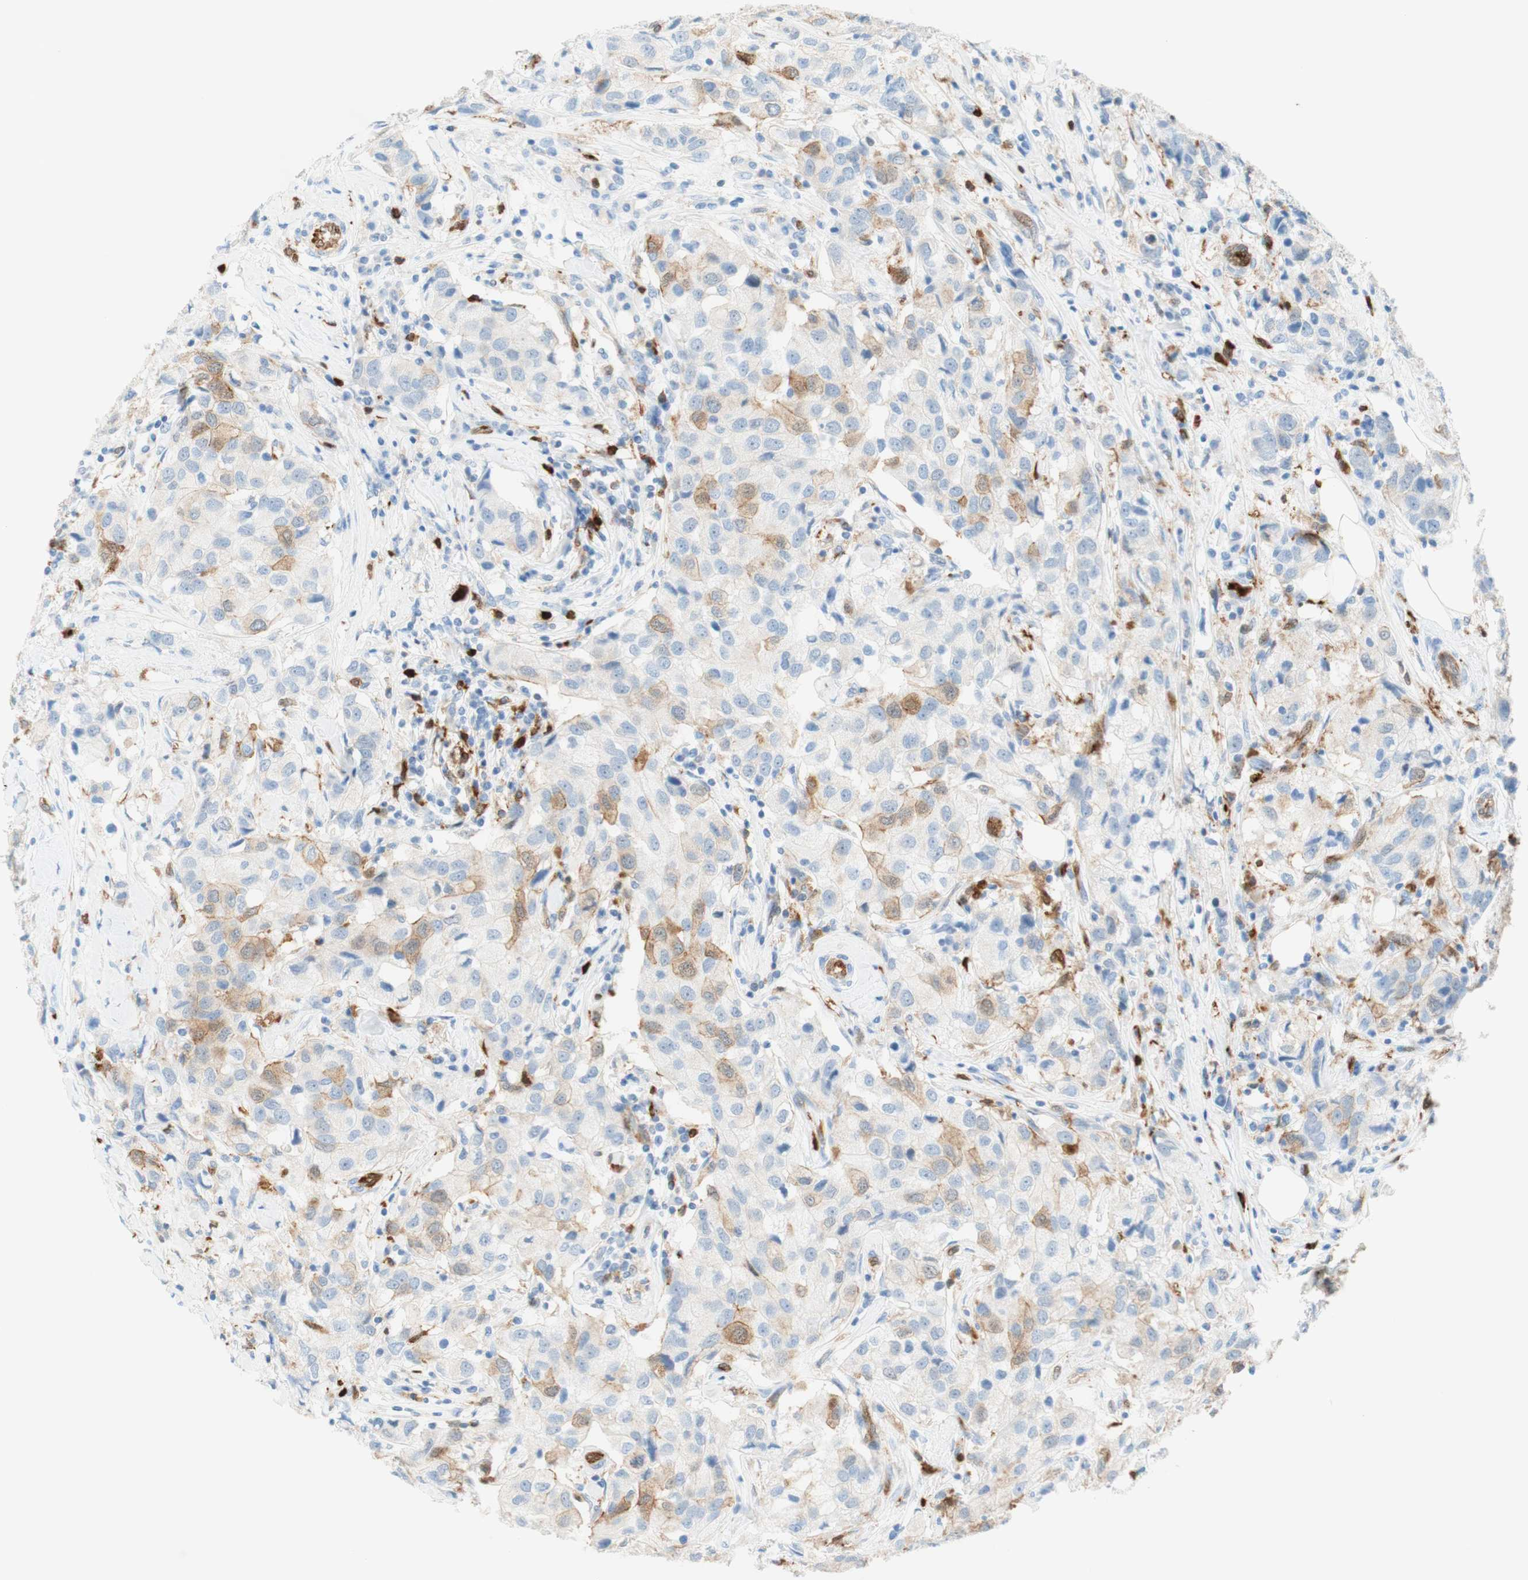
{"staining": {"intensity": "moderate", "quantity": "<25%", "location": "cytoplasmic/membranous"}, "tissue": "breast cancer", "cell_type": "Tumor cells", "image_type": "cancer", "snomed": [{"axis": "morphology", "description": "Duct carcinoma"}, {"axis": "topography", "description": "Breast"}], "caption": "A photomicrograph showing moderate cytoplasmic/membranous staining in approximately <25% of tumor cells in breast cancer, as visualized by brown immunohistochemical staining.", "gene": "STMN1", "patient": {"sex": "female", "age": 80}}